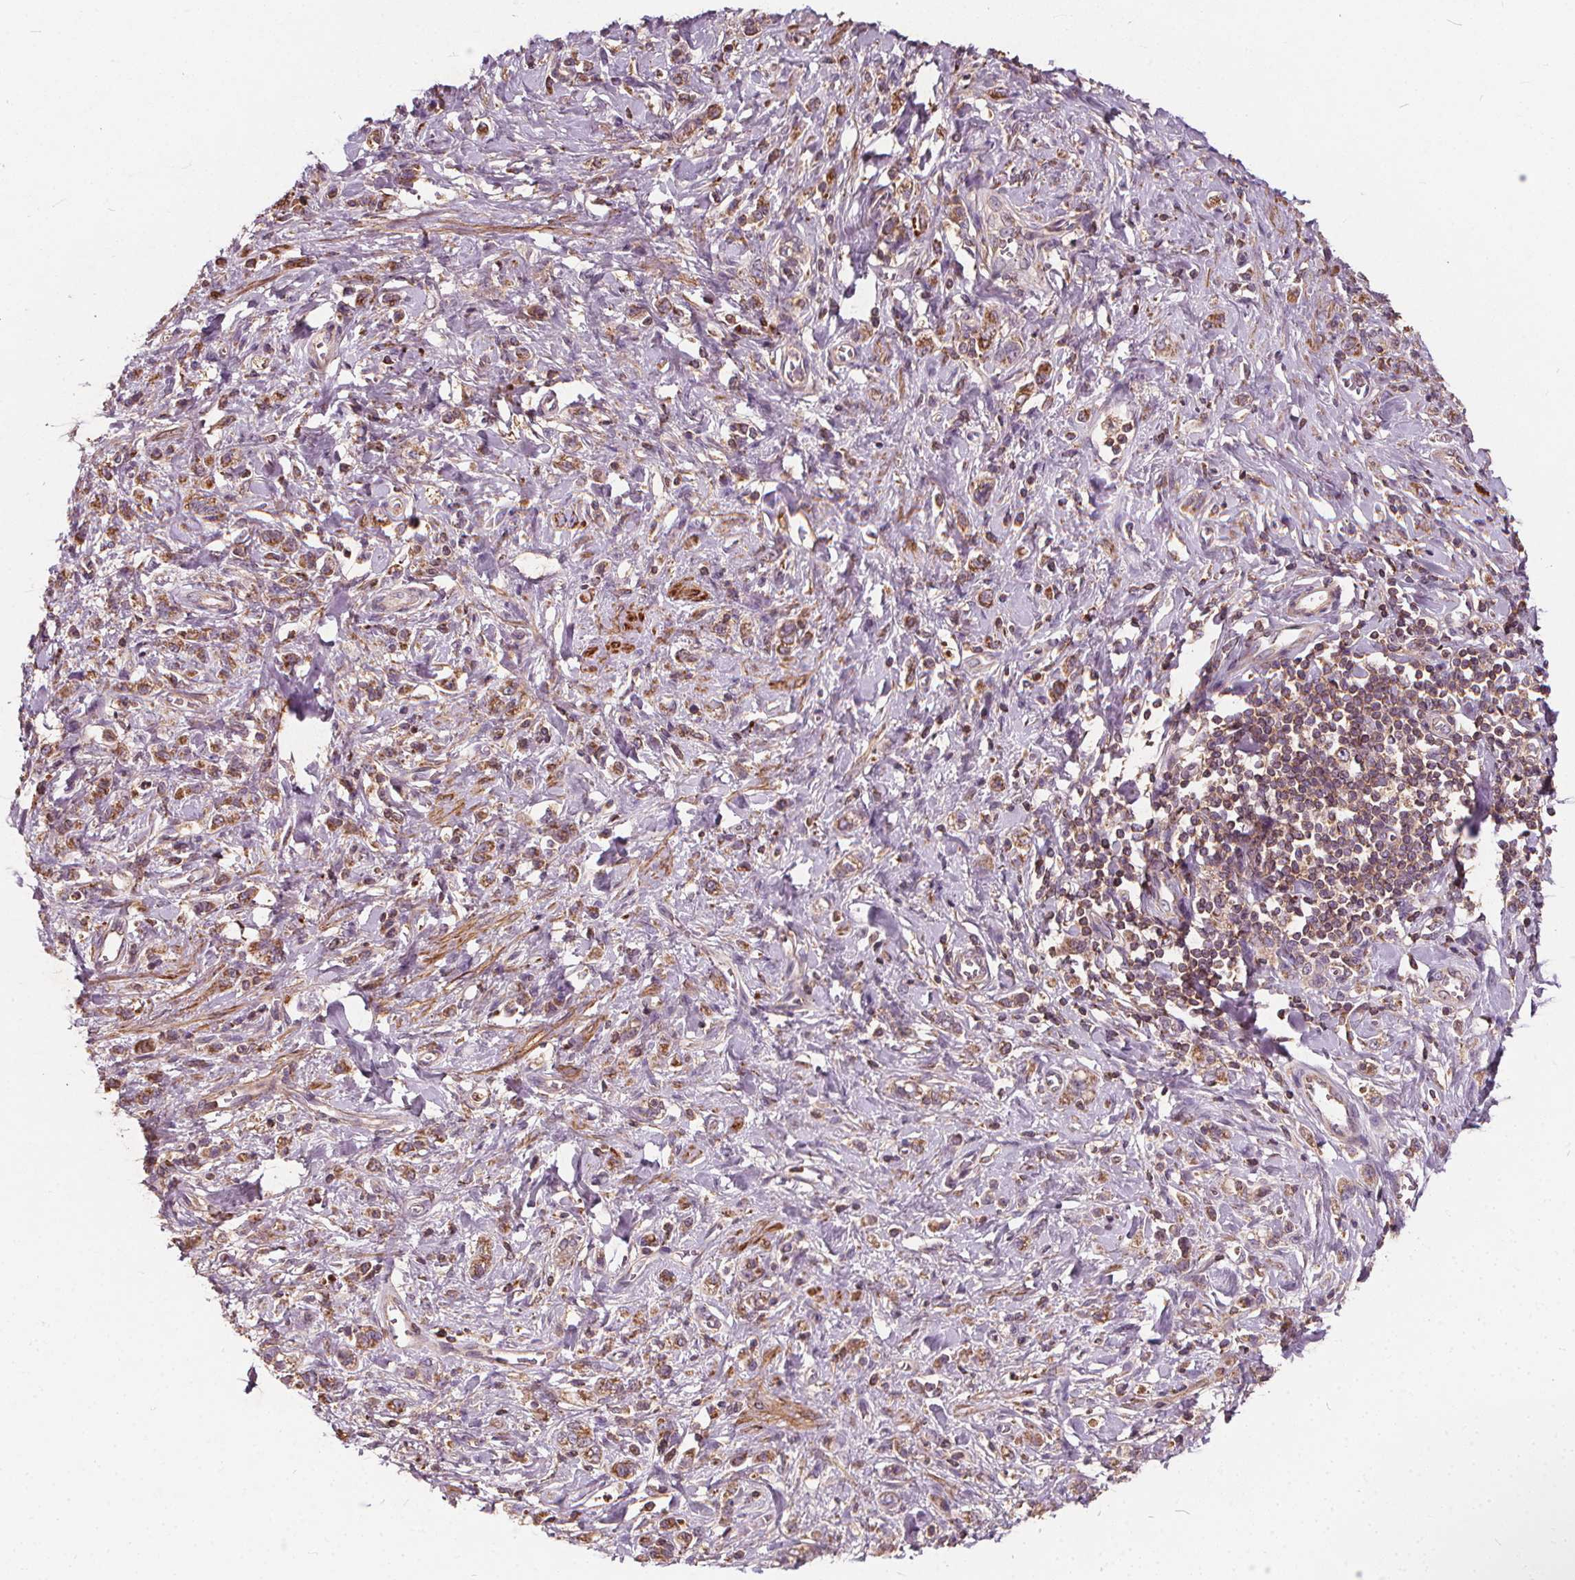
{"staining": {"intensity": "moderate", "quantity": ">75%", "location": "cytoplasmic/membranous"}, "tissue": "stomach cancer", "cell_type": "Tumor cells", "image_type": "cancer", "snomed": [{"axis": "morphology", "description": "Adenocarcinoma, NOS"}, {"axis": "topography", "description": "Stomach"}], "caption": "Immunohistochemistry (DAB) staining of human adenocarcinoma (stomach) exhibits moderate cytoplasmic/membranous protein staining in approximately >75% of tumor cells.", "gene": "ORAI2", "patient": {"sex": "male", "age": 77}}